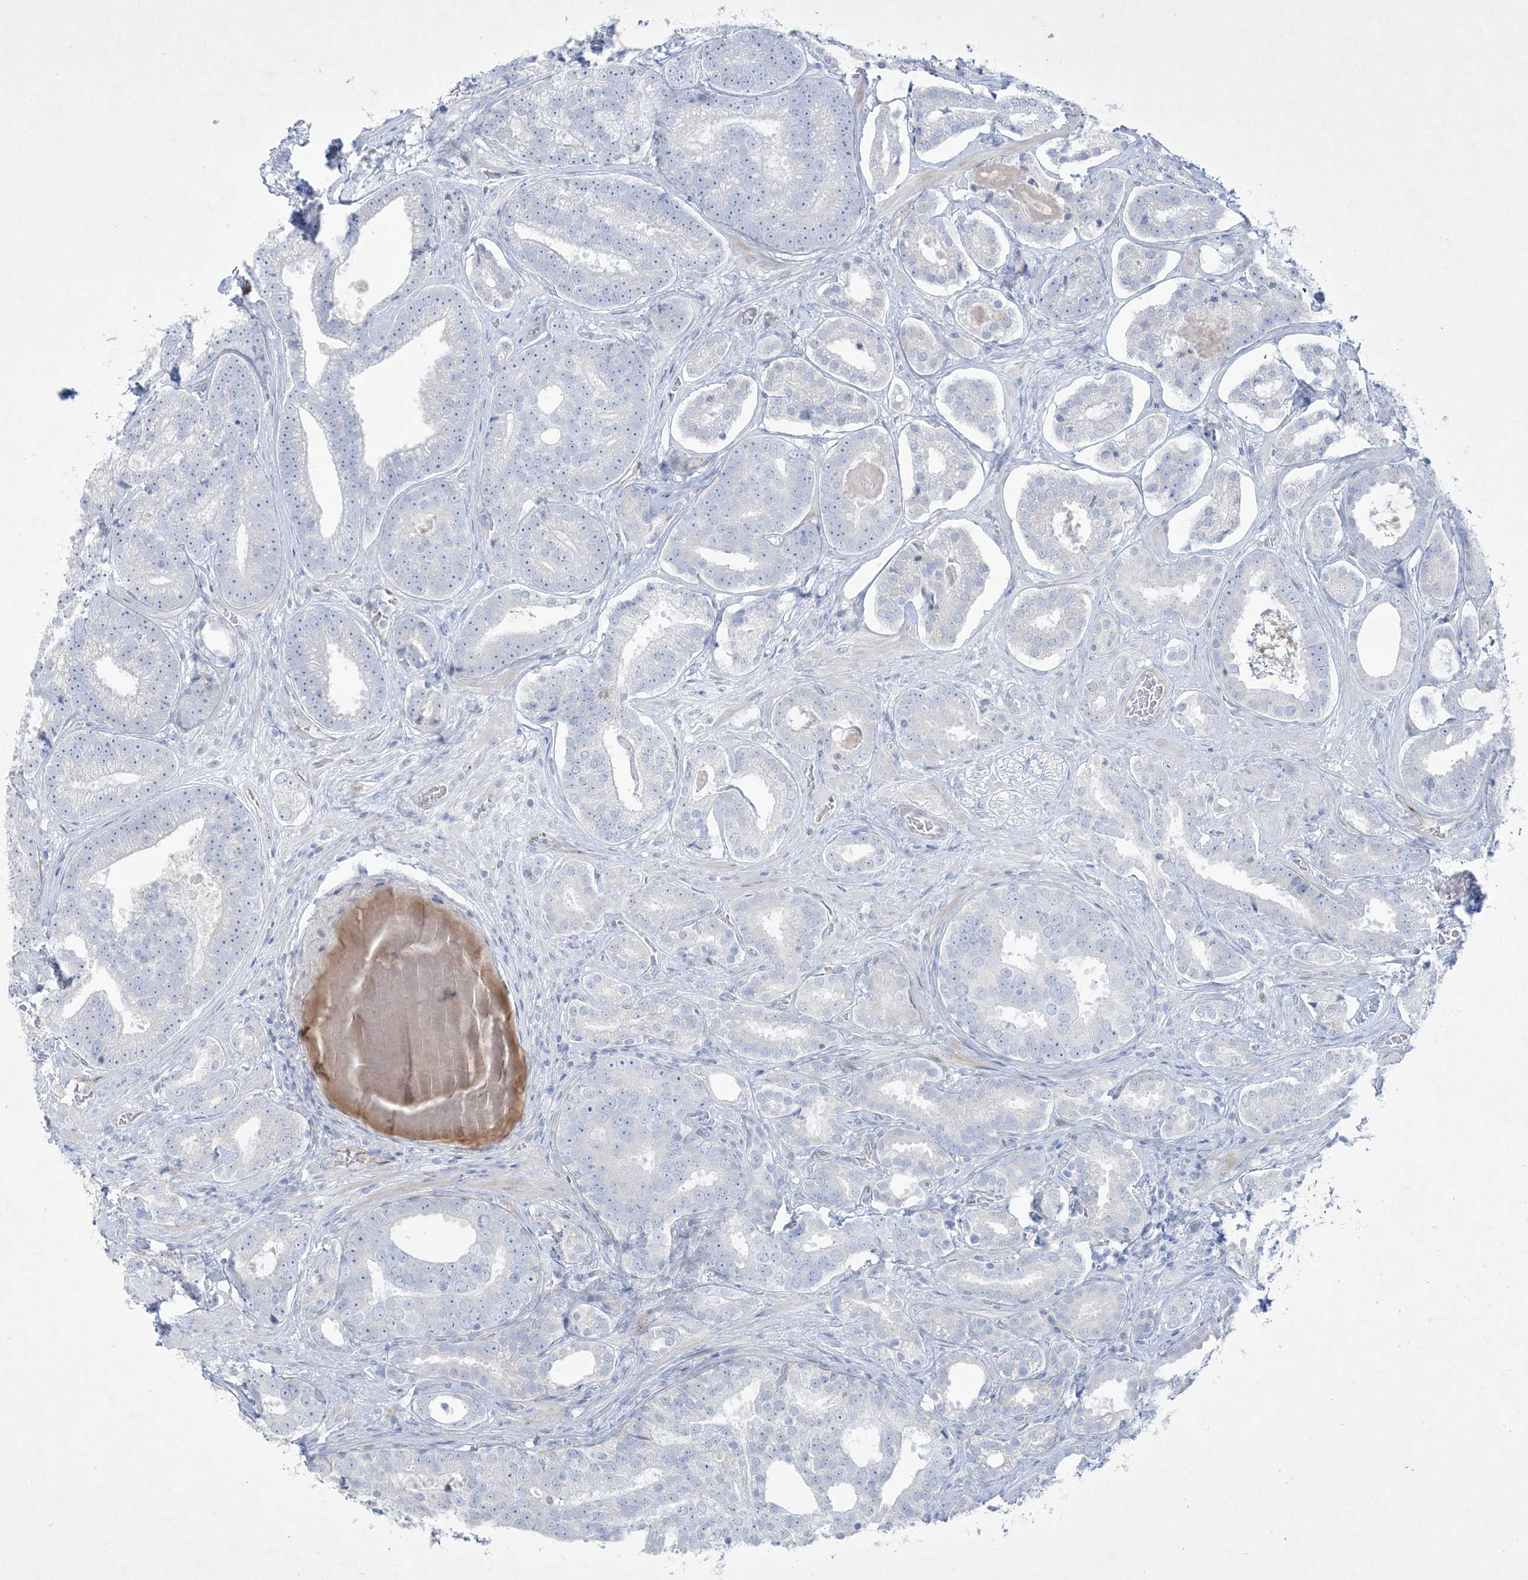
{"staining": {"intensity": "negative", "quantity": "none", "location": "none"}, "tissue": "prostate cancer", "cell_type": "Tumor cells", "image_type": "cancer", "snomed": [{"axis": "morphology", "description": "Adenocarcinoma, High grade"}, {"axis": "topography", "description": "Prostate"}], "caption": "This is an immunohistochemistry (IHC) micrograph of human prostate cancer. There is no staining in tumor cells.", "gene": "B3GNT7", "patient": {"sex": "male", "age": 60}}